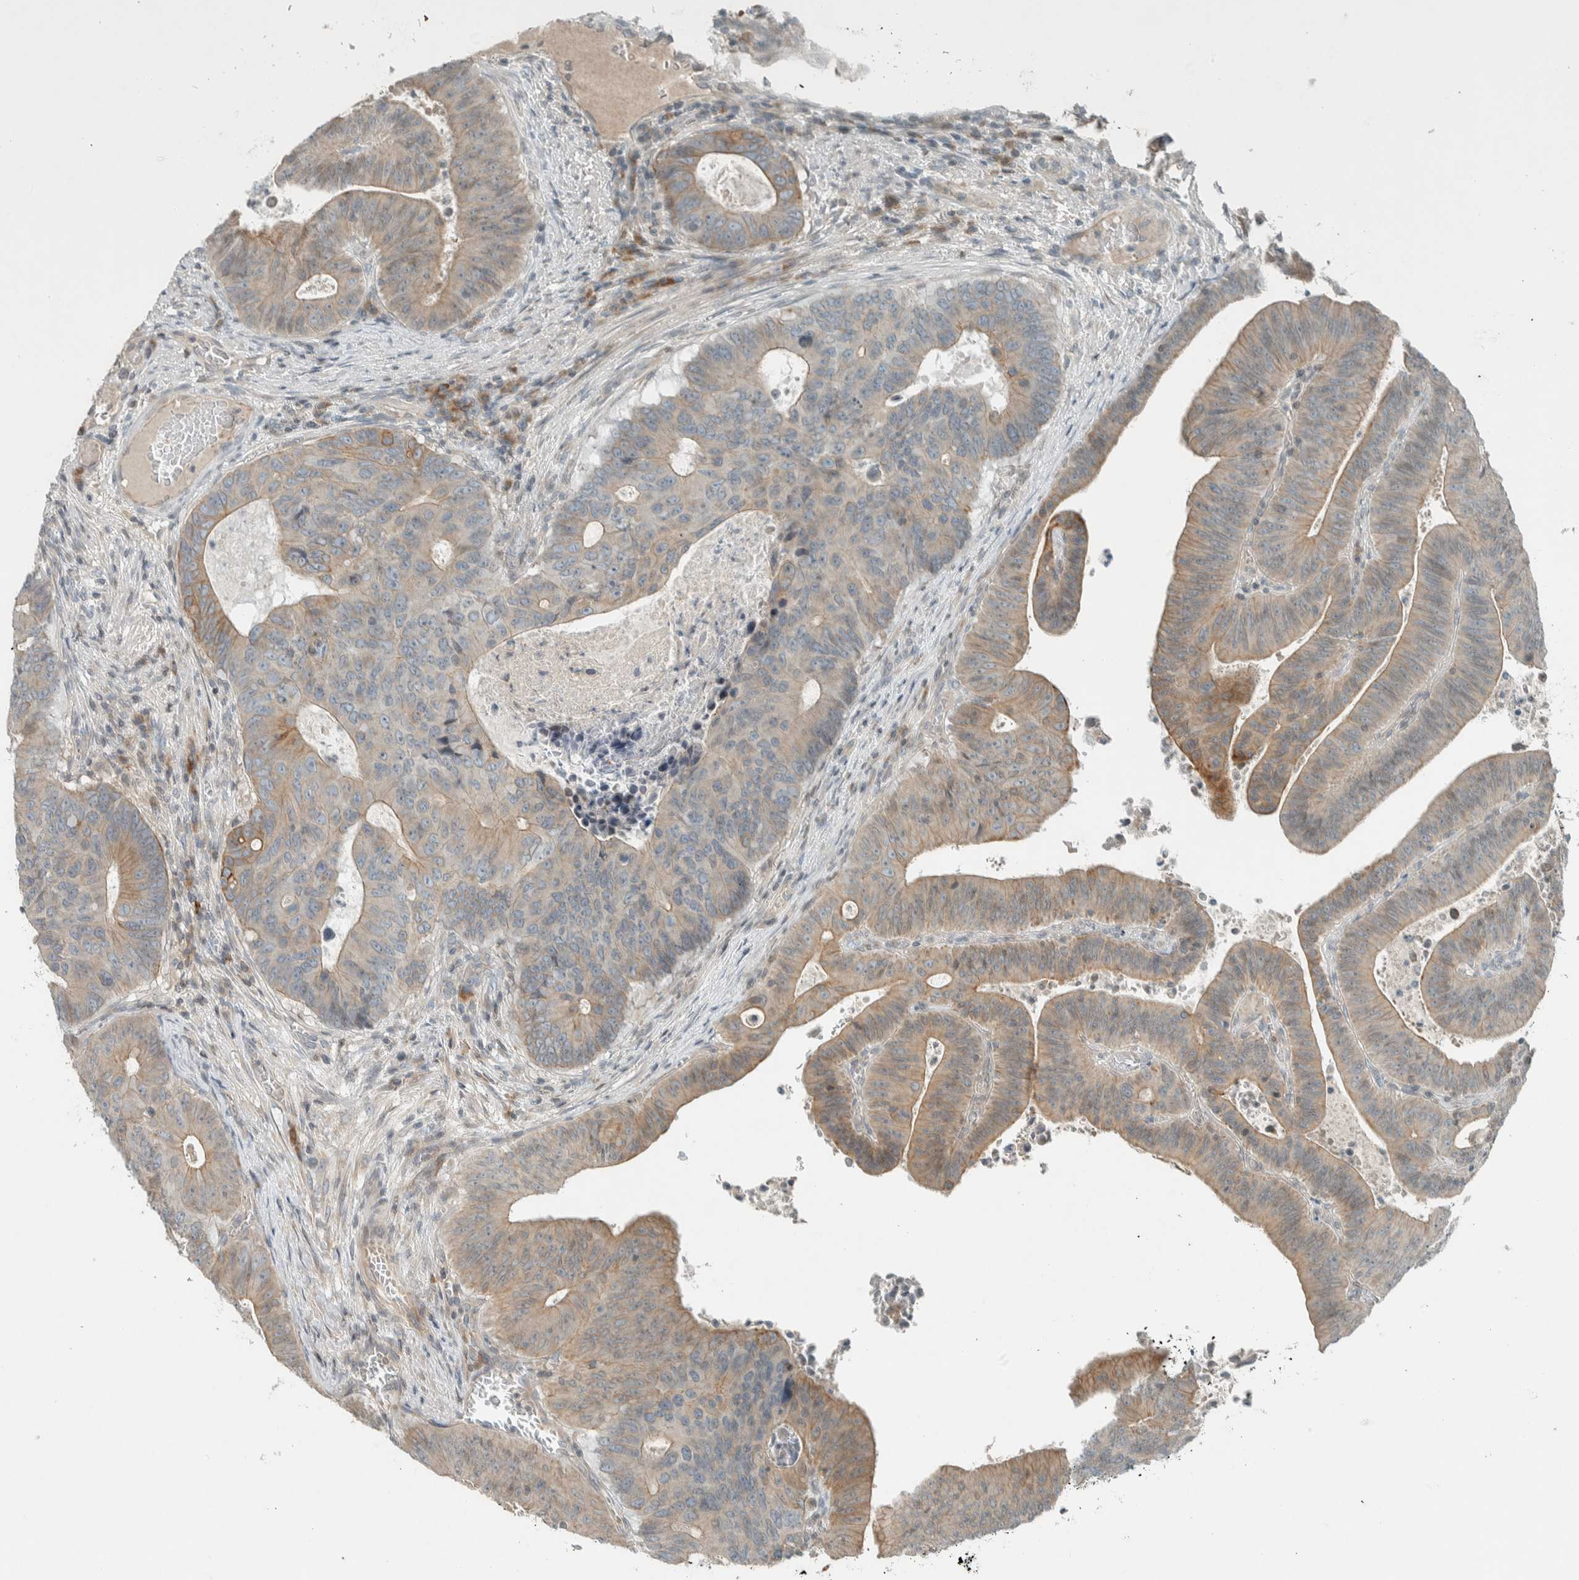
{"staining": {"intensity": "moderate", "quantity": "<25%", "location": "cytoplasmic/membranous"}, "tissue": "colorectal cancer", "cell_type": "Tumor cells", "image_type": "cancer", "snomed": [{"axis": "morphology", "description": "Adenocarcinoma, NOS"}, {"axis": "topography", "description": "Colon"}], "caption": "This is an image of IHC staining of colorectal cancer (adenocarcinoma), which shows moderate positivity in the cytoplasmic/membranous of tumor cells.", "gene": "SEL1L", "patient": {"sex": "male", "age": 87}}